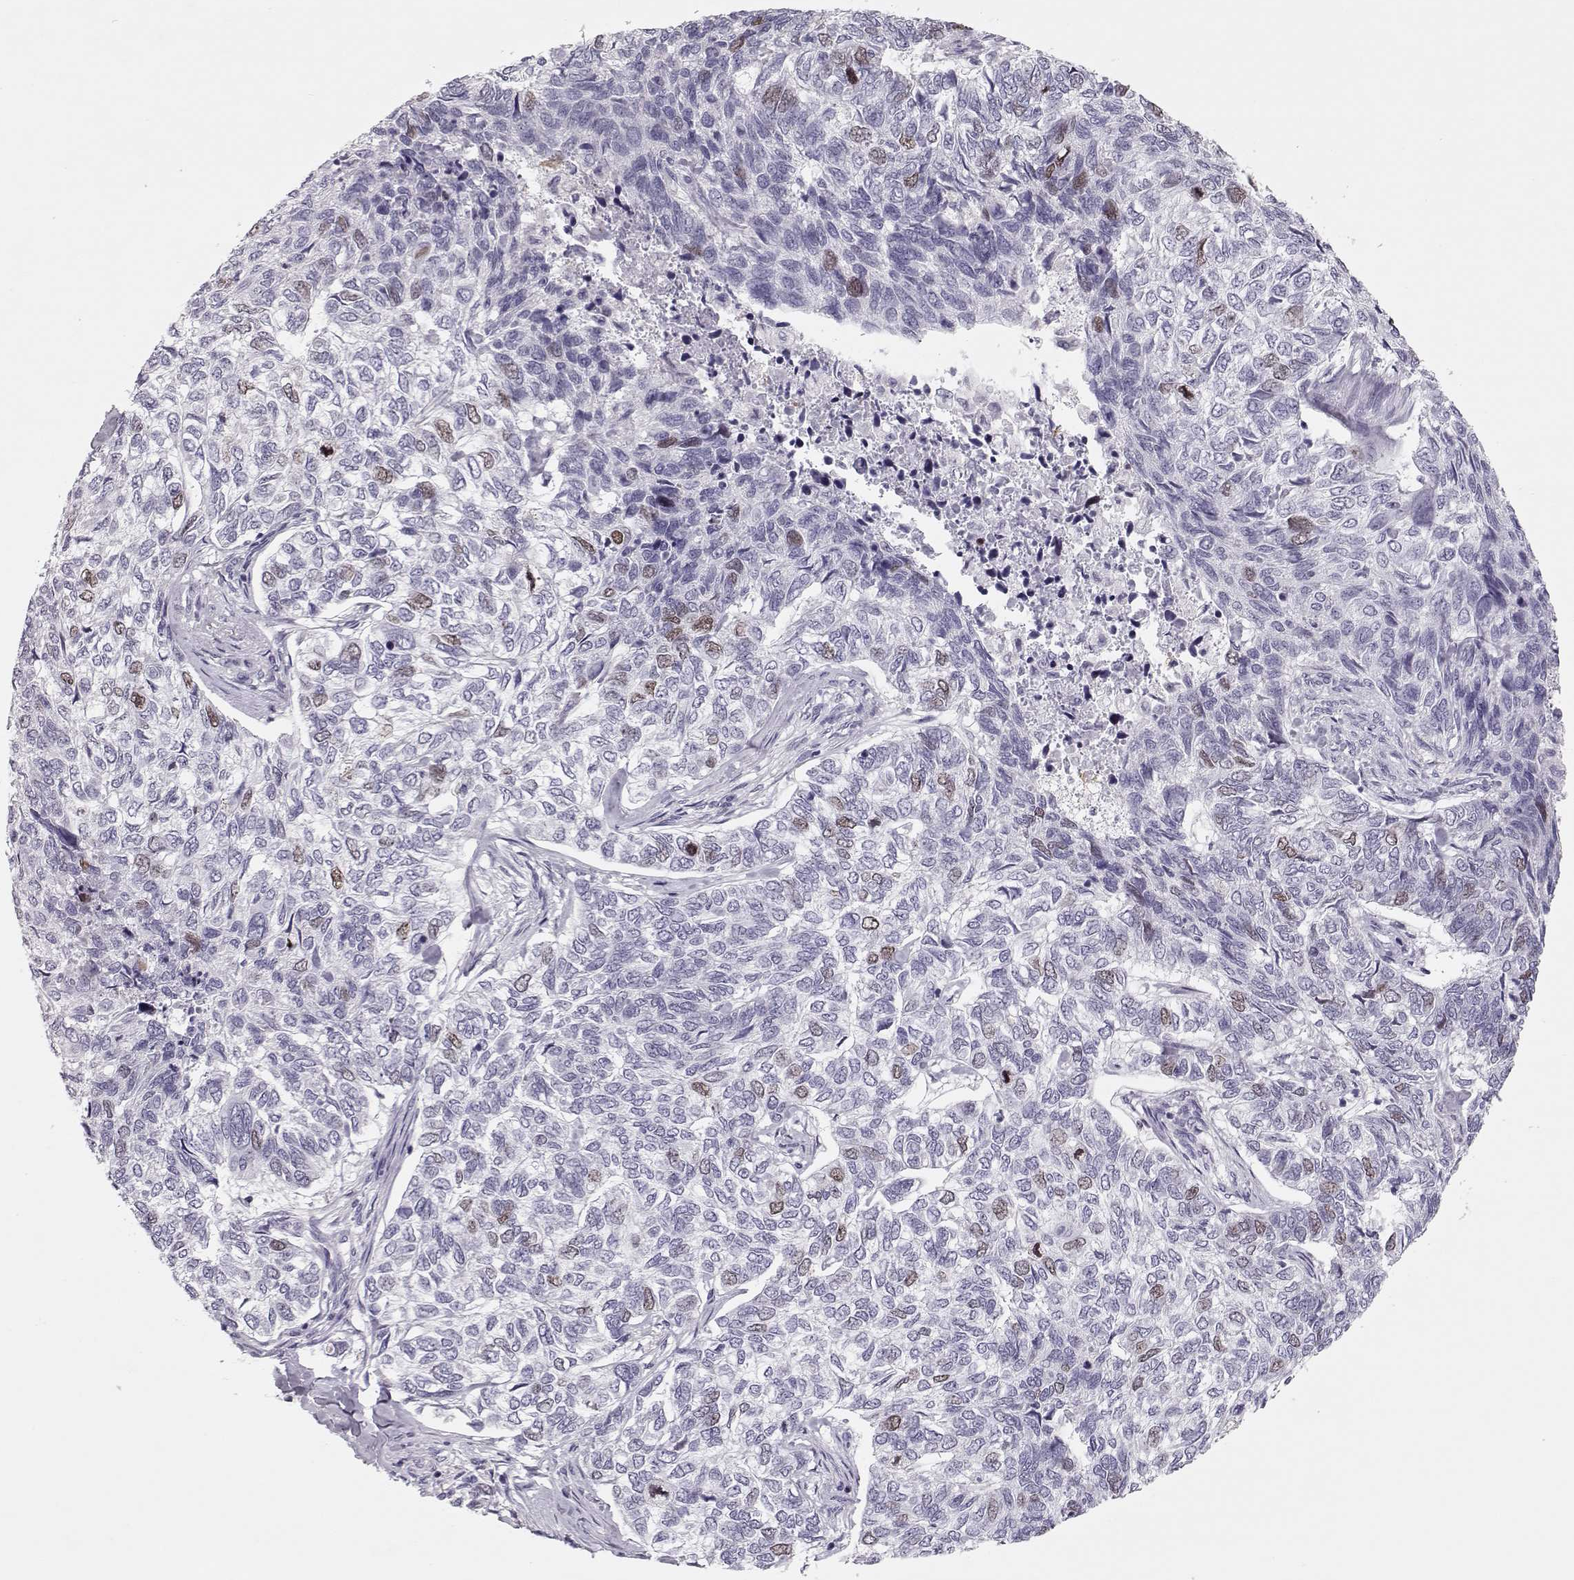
{"staining": {"intensity": "weak", "quantity": "<25%", "location": "nuclear"}, "tissue": "skin cancer", "cell_type": "Tumor cells", "image_type": "cancer", "snomed": [{"axis": "morphology", "description": "Basal cell carcinoma"}, {"axis": "topography", "description": "Skin"}], "caption": "Immunohistochemical staining of skin basal cell carcinoma displays no significant positivity in tumor cells. The staining was performed using DAB (3,3'-diaminobenzidine) to visualize the protein expression in brown, while the nuclei were stained in blue with hematoxylin (Magnification: 20x).", "gene": "SGO1", "patient": {"sex": "female", "age": 65}}